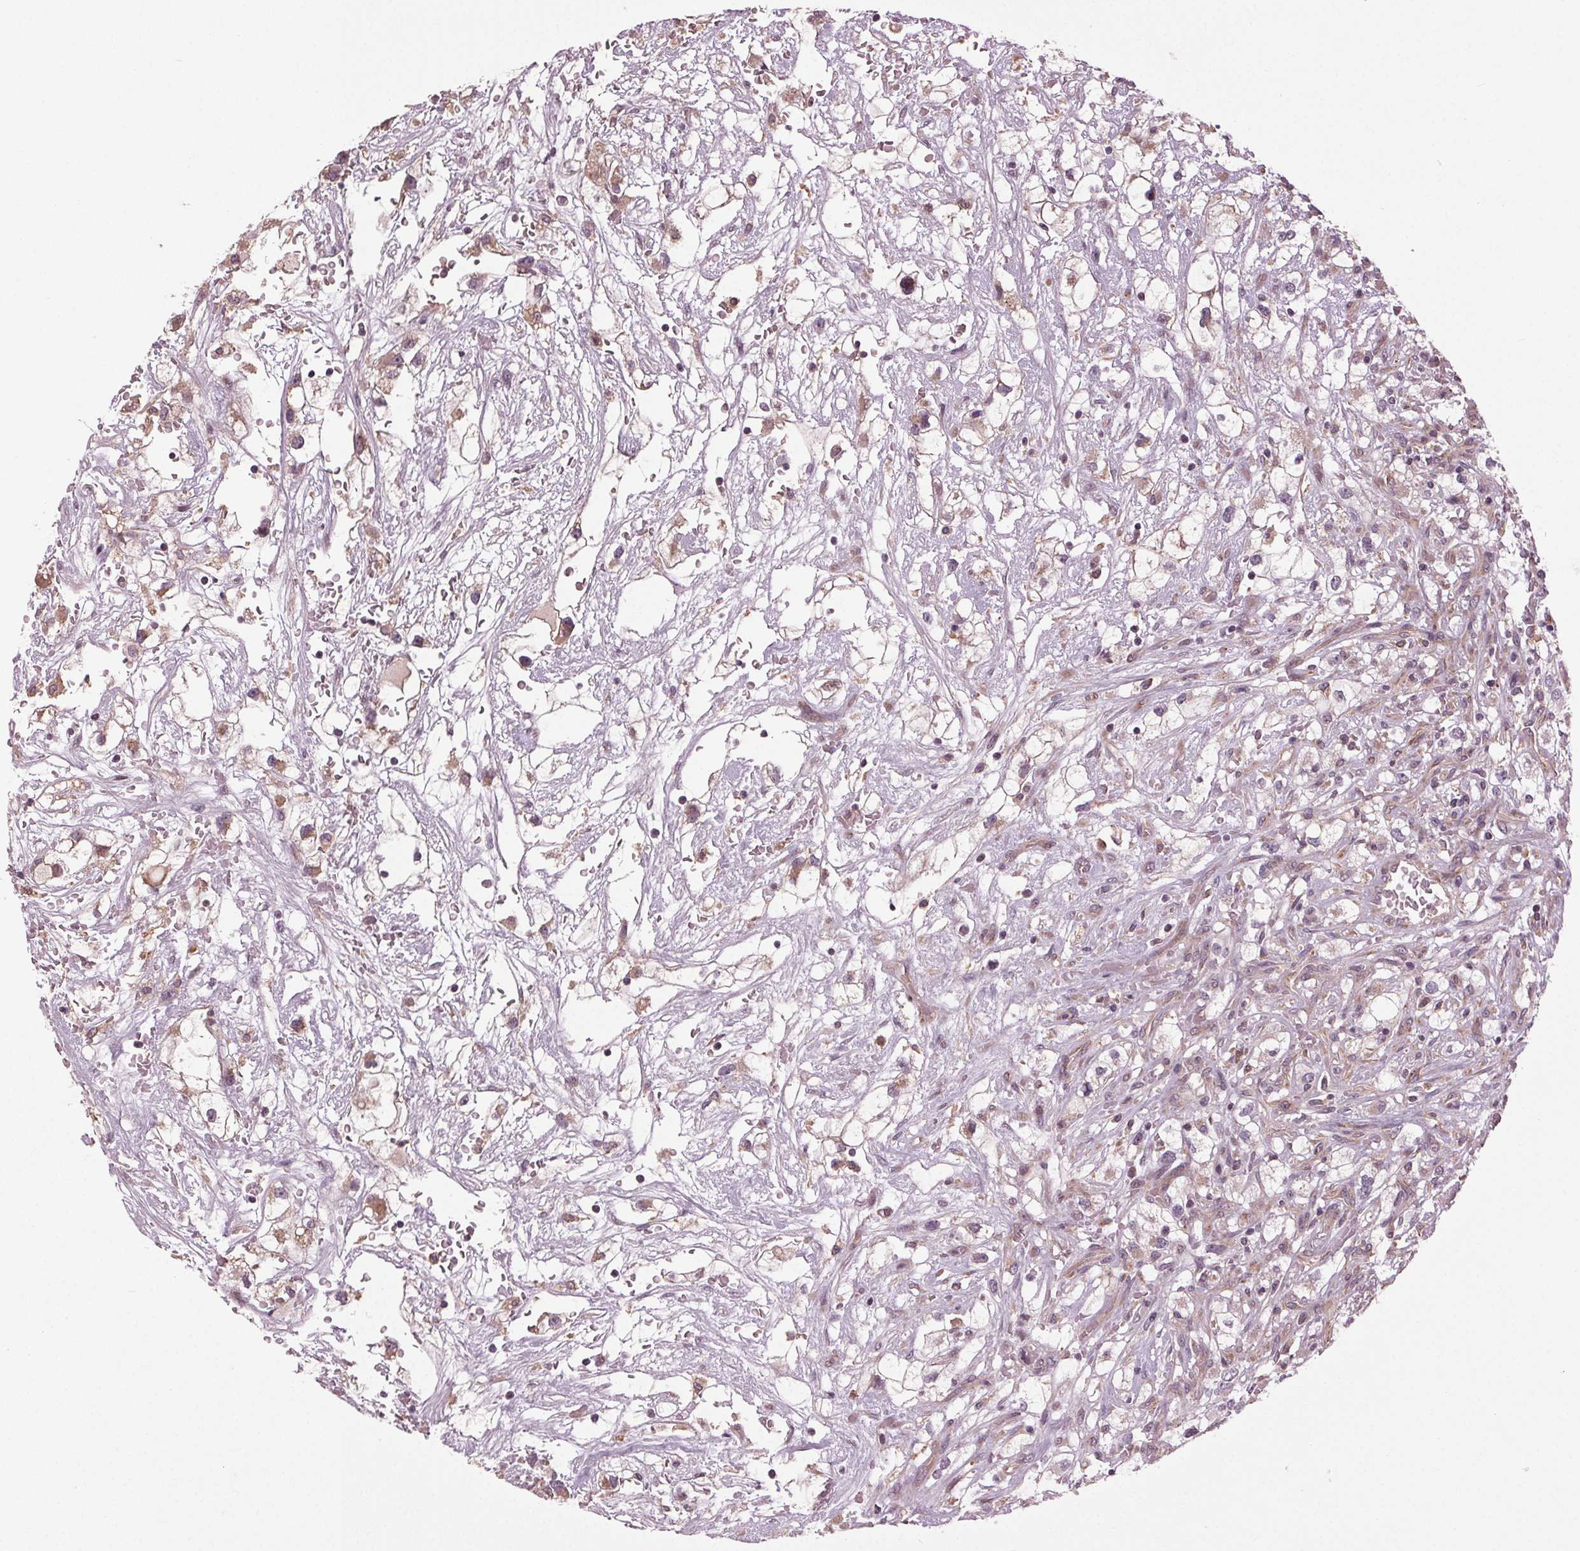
{"staining": {"intensity": "weak", "quantity": "<25%", "location": "cytoplasmic/membranous"}, "tissue": "renal cancer", "cell_type": "Tumor cells", "image_type": "cancer", "snomed": [{"axis": "morphology", "description": "Adenocarcinoma, NOS"}, {"axis": "topography", "description": "Kidney"}], "caption": "Immunohistochemistry of renal cancer (adenocarcinoma) exhibits no positivity in tumor cells.", "gene": "BSDC1", "patient": {"sex": "male", "age": 59}}